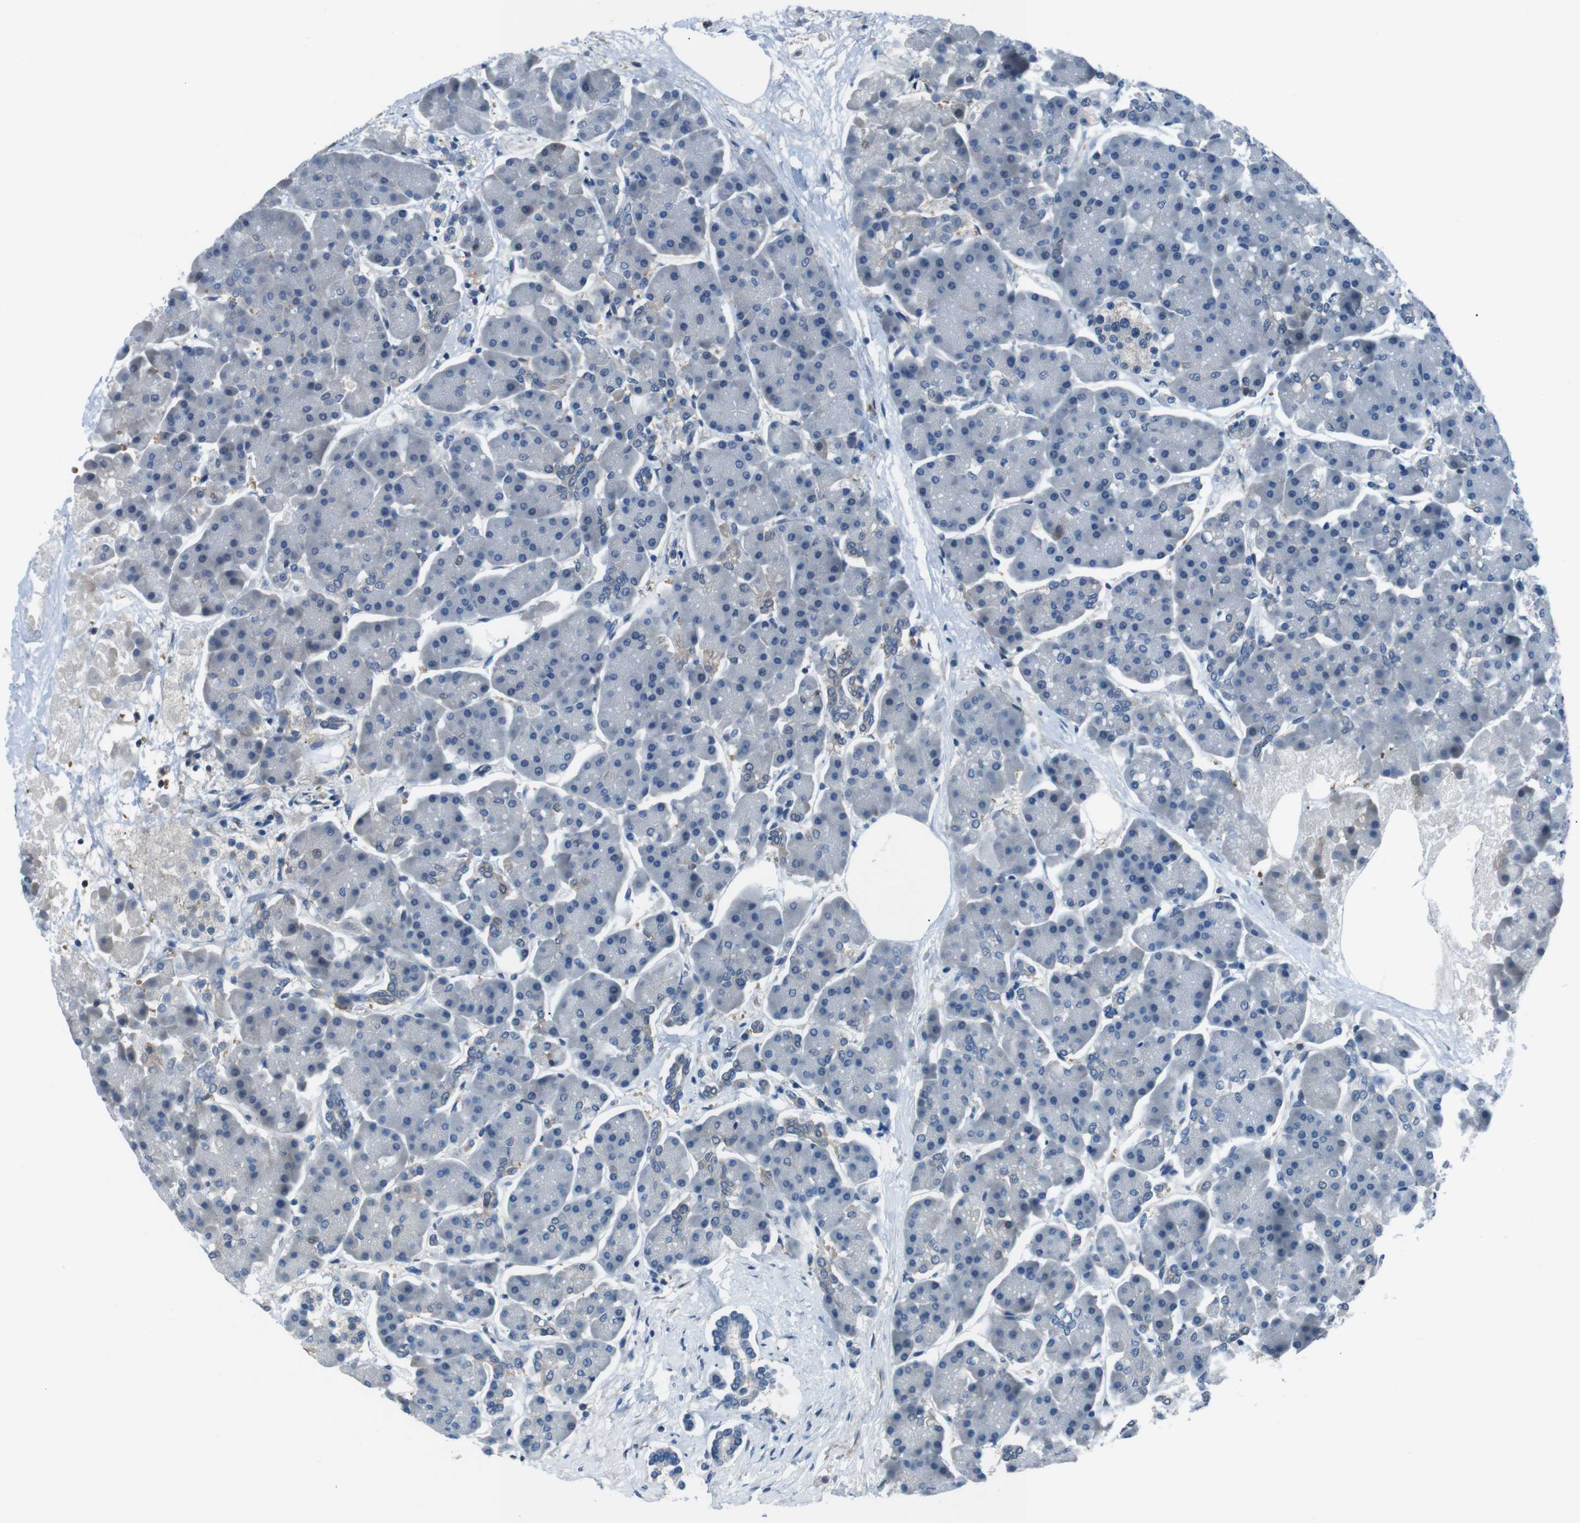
{"staining": {"intensity": "negative", "quantity": "none", "location": "none"}, "tissue": "pancreas", "cell_type": "Exocrine glandular cells", "image_type": "normal", "snomed": [{"axis": "morphology", "description": "Normal tissue, NOS"}, {"axis": "topography", "description": "Pancreas"}], "caption": "Benign pancreas was stained to show a protein in brown. There is no significant staining in exocrine glandular cells. The staining was performed using DAB to visualize the protein expression in brown, while the nuclei were stained in blue with hematoxylin (Magnification: 20x).", "gene": "NANOS2", "patient": {"sex": "female", "age": 70}}